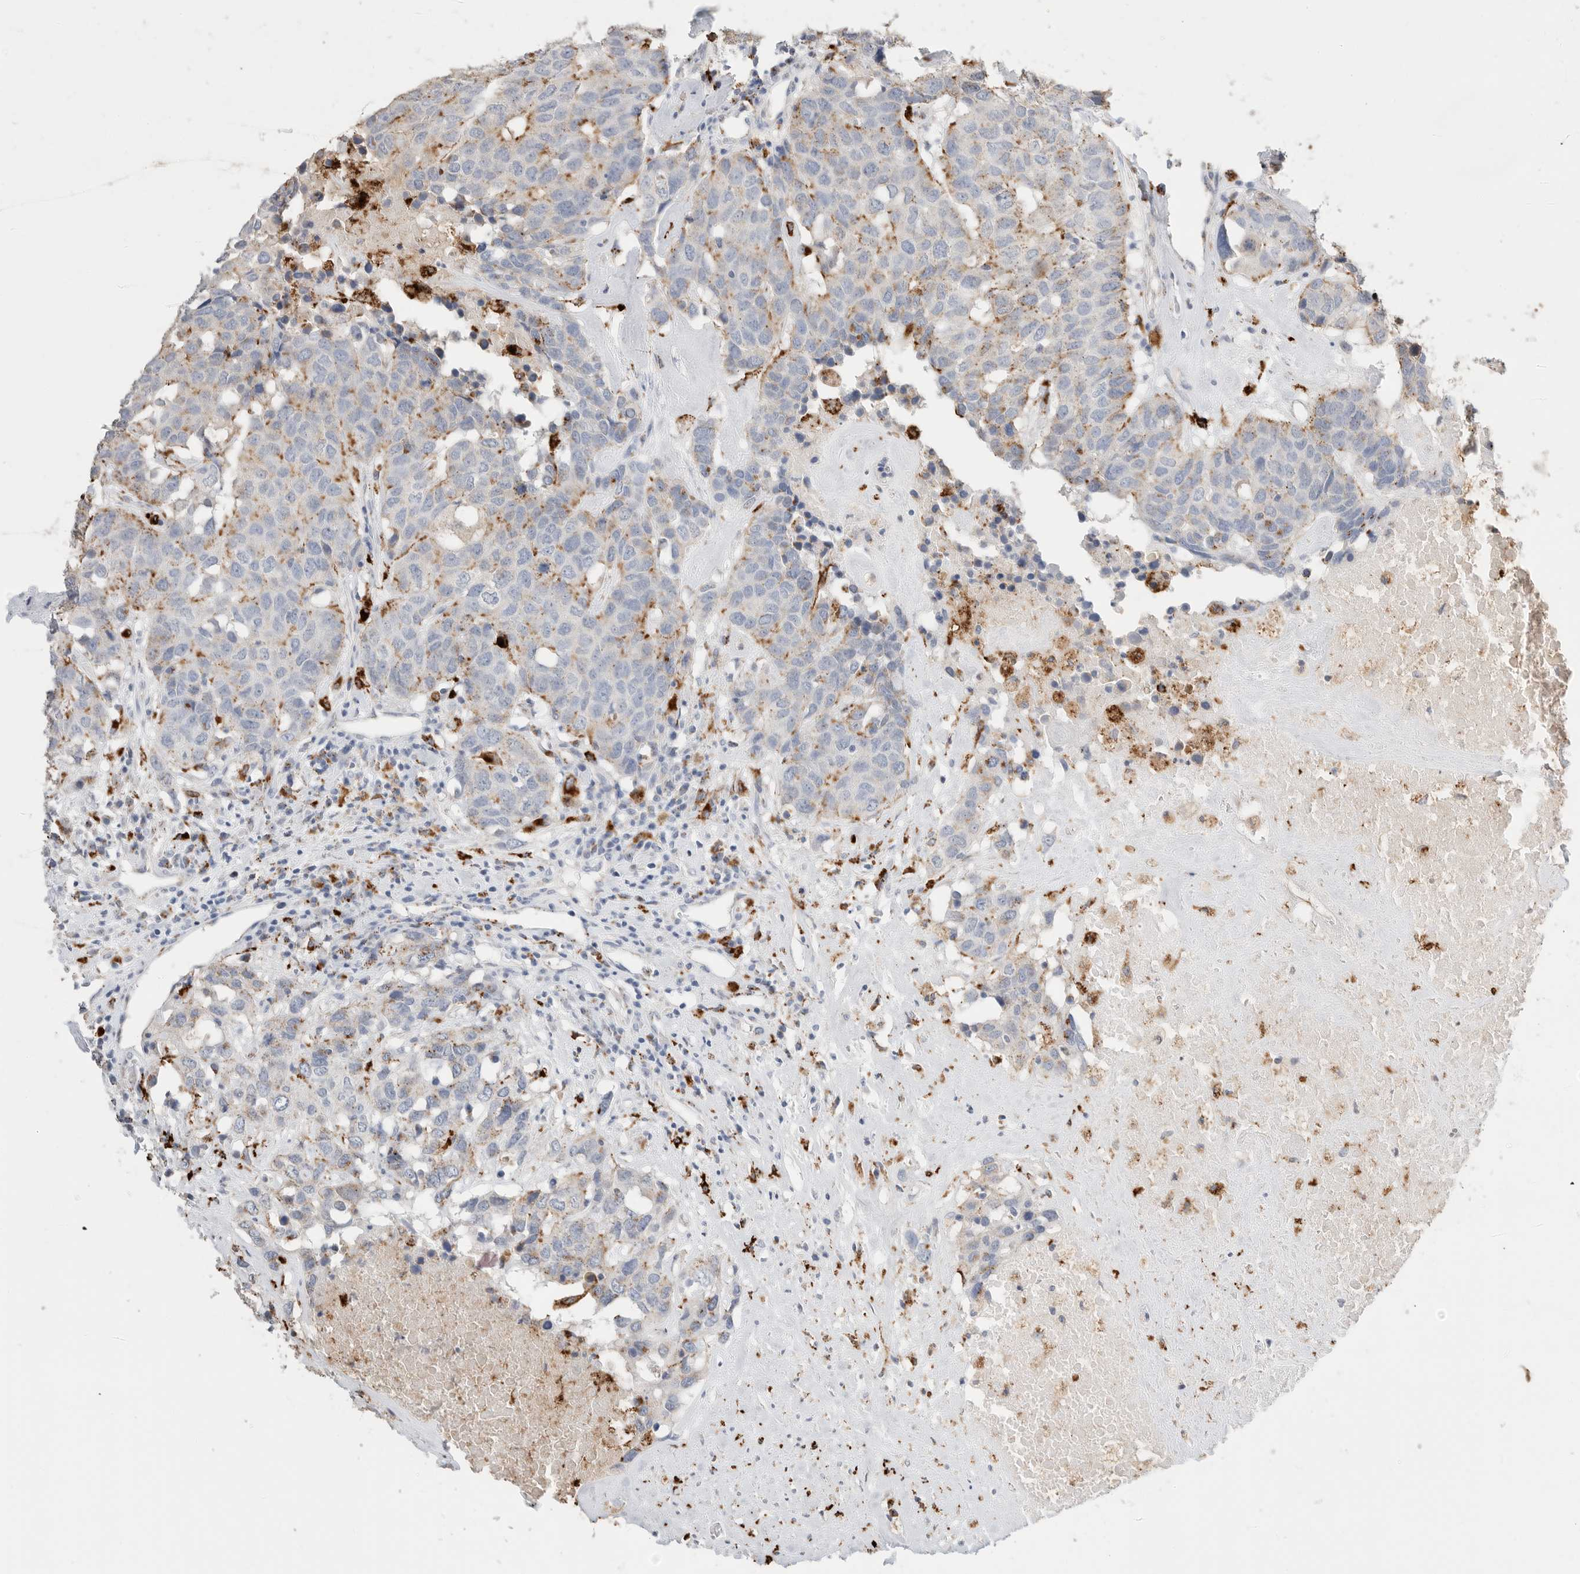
{"staining": {"intensity": "moderate", "quantity": "<25%", "location": "cytoplasmic/membranous"}, "tissue": "head and neck cancer", "cell_type": "Tumor cells", "image_type": "cancer", "snomed": [{"axis": "morphology", "description": "Squamous cell carcinoma, NOS"}, {"axis": "topography", "description": "Head-Neck"}], "caption": "Head and neck squamous cell carcinoma was stained to show a protein in brown. There is low levels of moderate cytoplasmic/membranous staining in approximately <25% of tumor cells.", "gene": "GGH", "patient": {"sex": "male", "age": 66}}